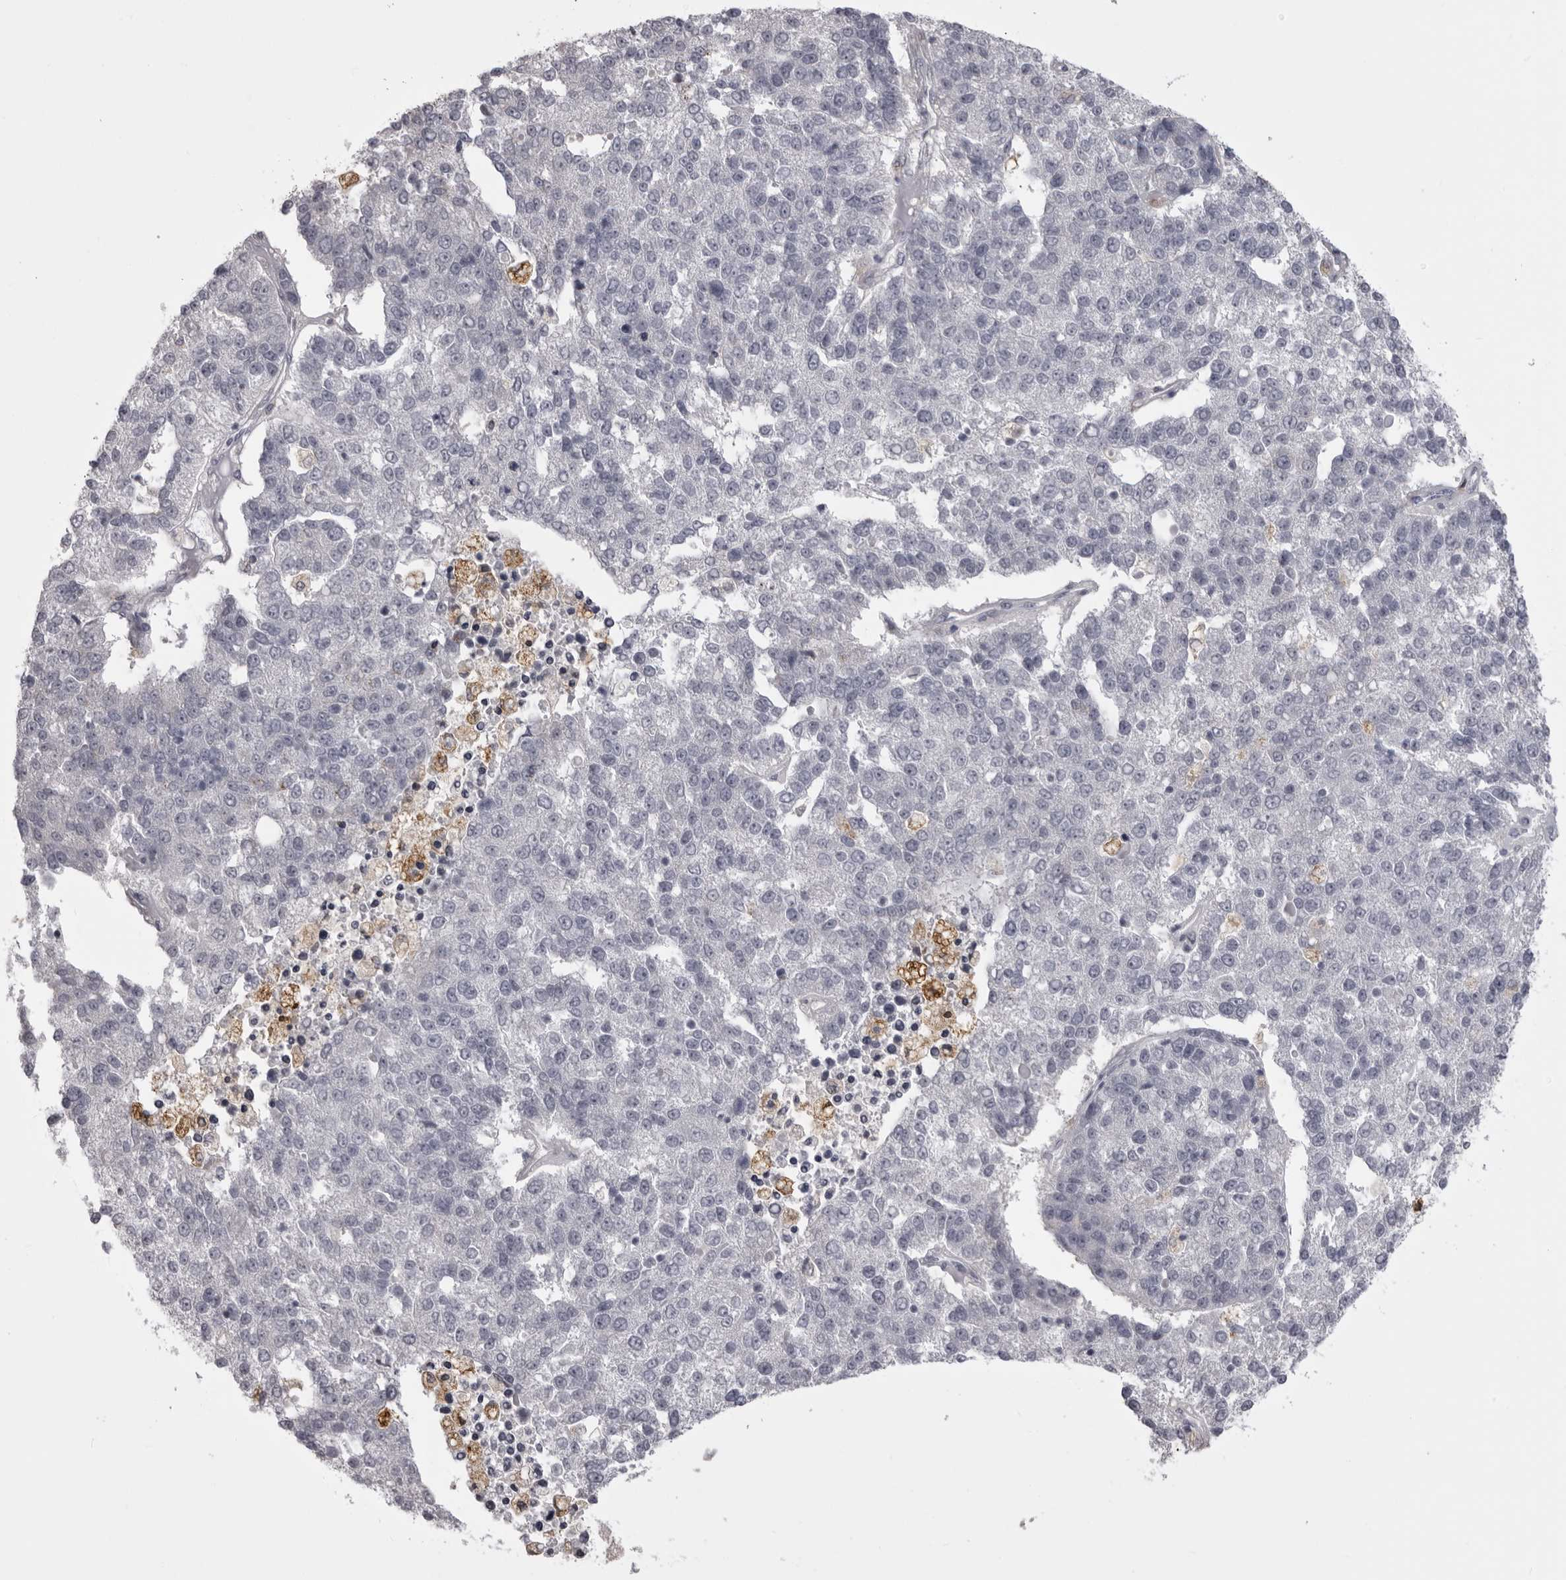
{"staining": {"intensity": "negative", "quantity": "none", "location": "none"}, "tissue": "pancreatic cancer", "cell_type": "Tumor cells", "image_type": "cancer", "snomed": [{"axis": "morphology", "description": "Adenocarcinoma, NOS"}, {"axis": "topography", "description": "Pancreas"}], "caption": "Immunohistochemistry micrograph of neoplastic tissue: human pancreatic cancer (adenocarcinoma) stained with DAB (3,3'-diaminobenzidine) reveals no significant protein positivity in tumor cells.", "gene": "NCEH1", "patient": {"sex": "female", "age": 61}}